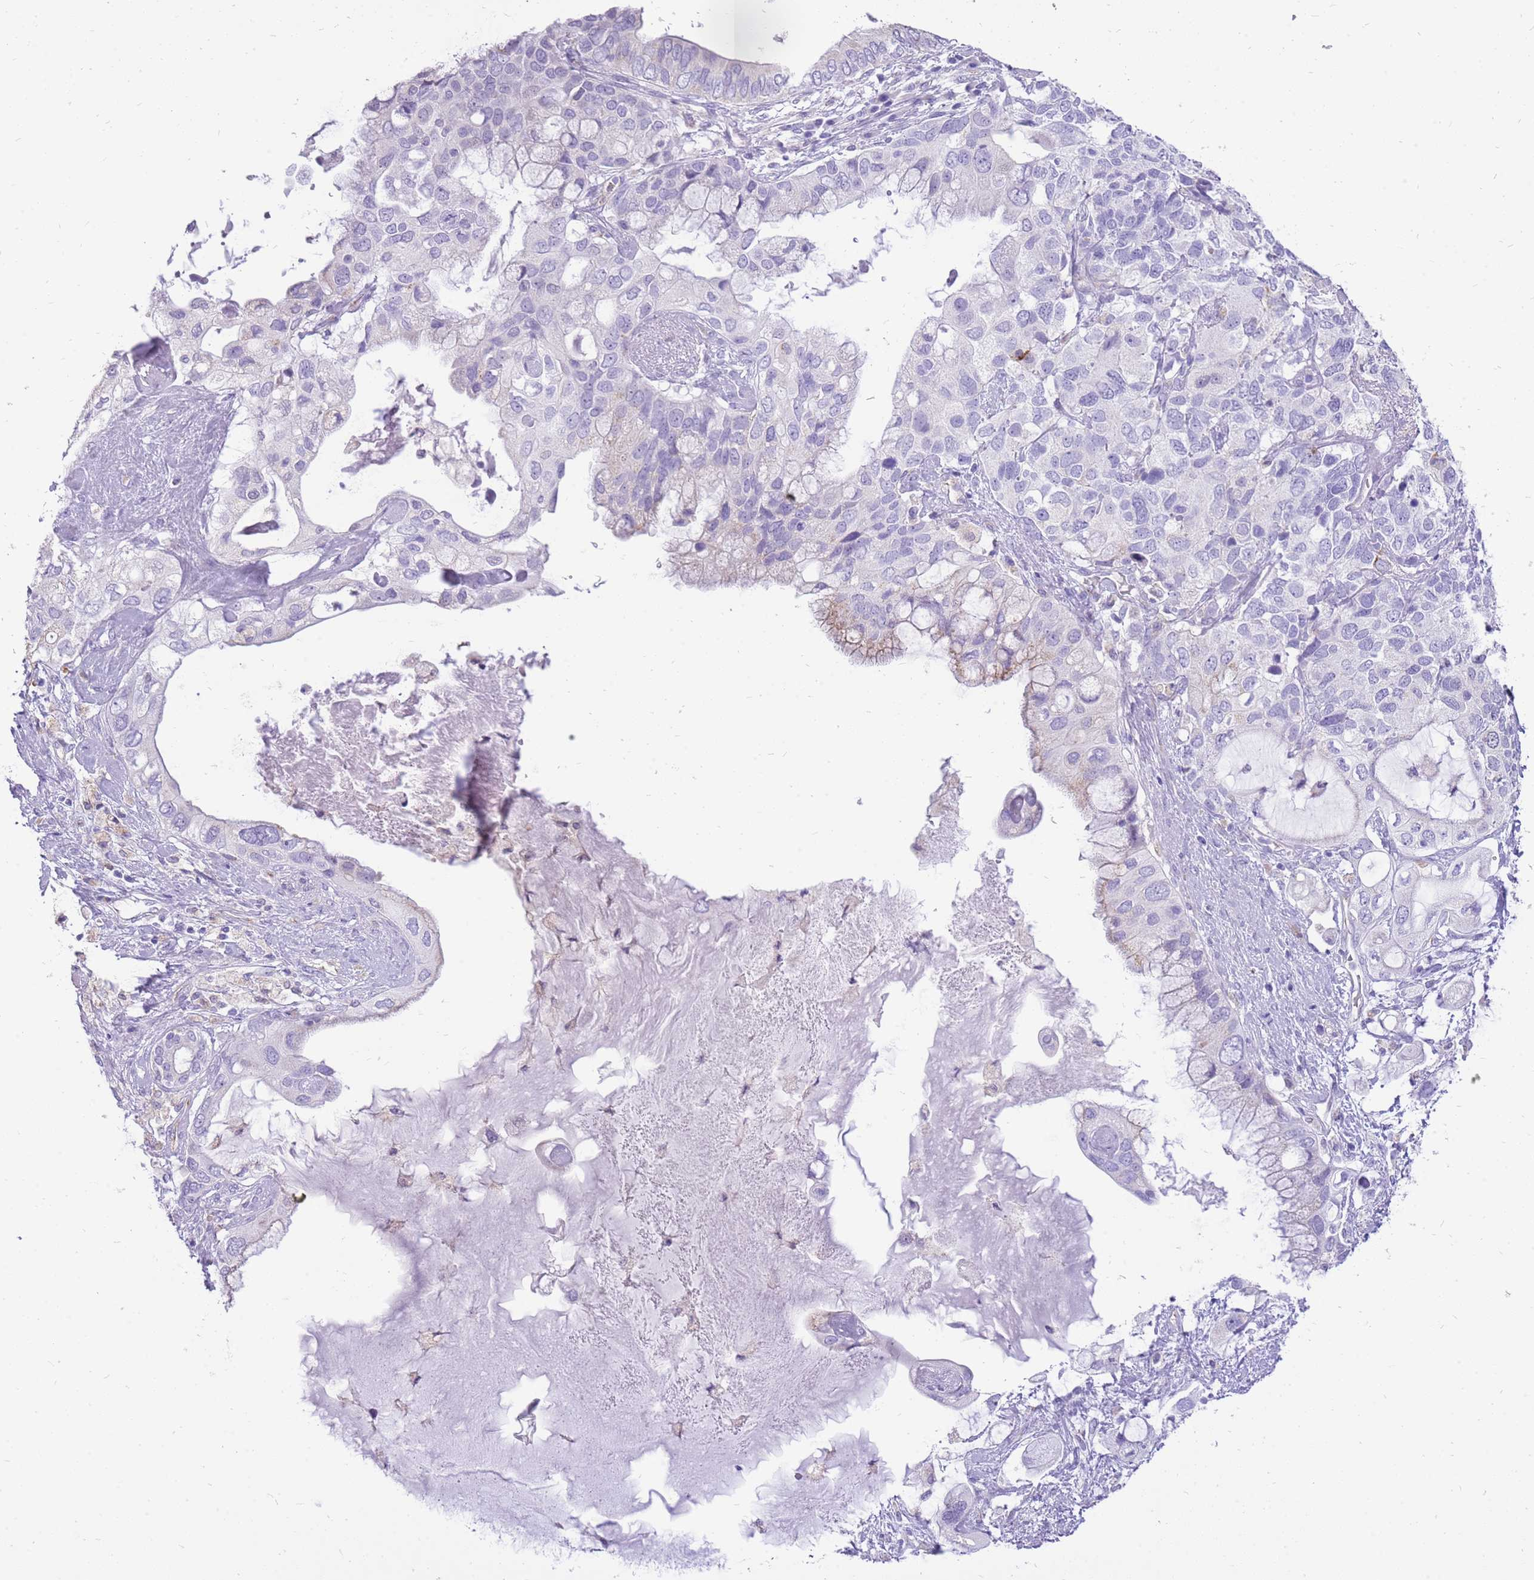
{"staining": {"intensity": "weak", "quantity": "<25%", "location": "cytoplasmic/membranous"}, "tissue": "pancreatic cancer", "cell_type": "Tumor cells", "image_type": "cancer", "snomed": [{"axis": "morphology", "description": "Adenocarcinoma, NOS"}, {"axis": "topography", "description": "Pancreas"}], "caption": "Pancreatic cancer (adenocarcinoma) stained for a protein using immunohistochemistry (IHC) exhibits no staining tumor cells.", "gene": "PCNX1", "patient": {"sex": "female", "age": 56}}